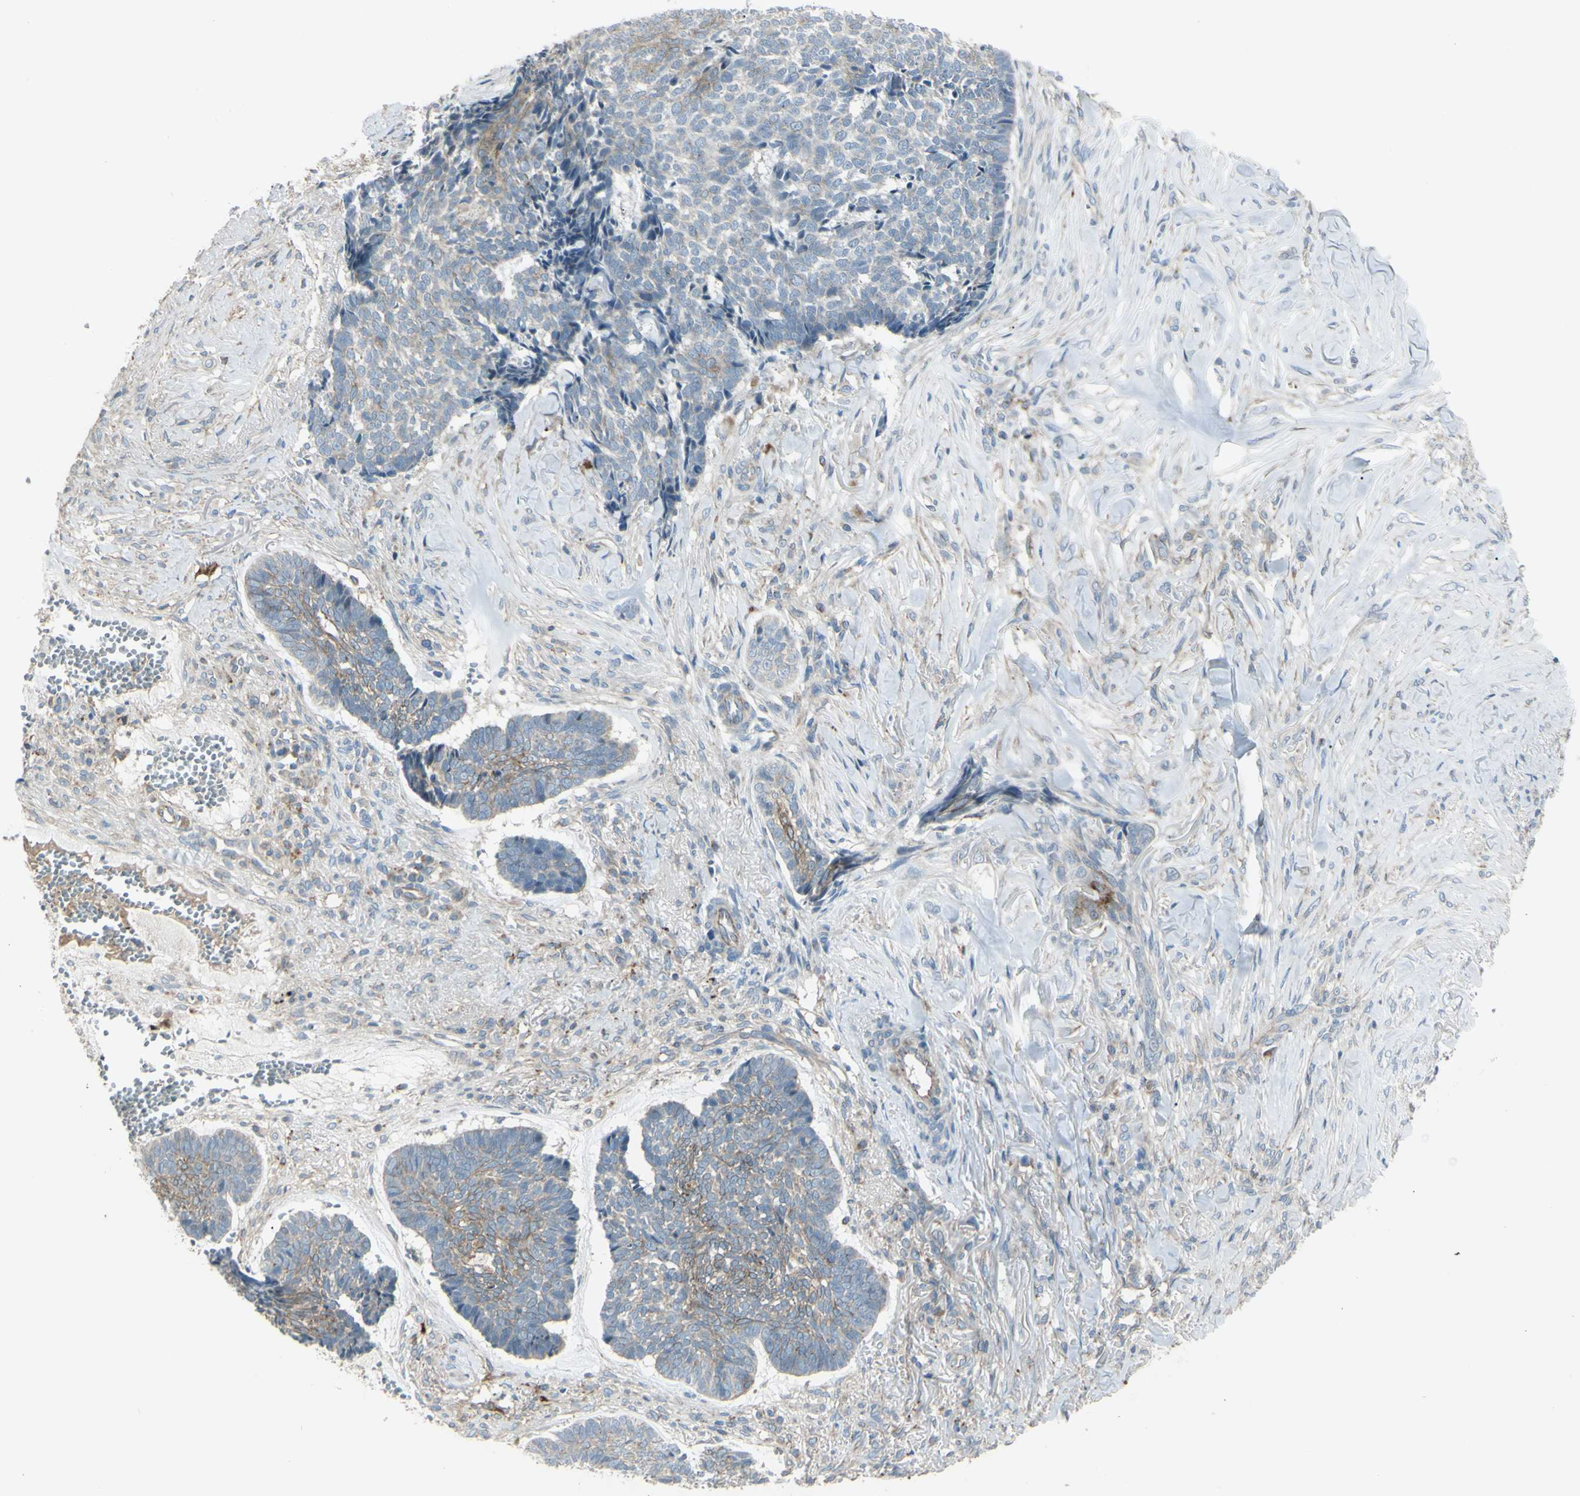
{"staining": {"intensity": "weak", "quantity": "<25%", "location": "cytoplasmic/membranous"}, "tissue": "skin cancer", "cell_type": "Tumor cells", "image_type": "cancer", "snomed": [{"axis": "morphology", "description": "Basal cell carcinoma"}, {"axis": "topography", "description": "Skin"}], "caption": "Skin cancer was stained to show a protein in brown. There is no significant staining in tumor cells.", "gene": "LMTK2", "patient": {"sex": "male", "age": 84}}